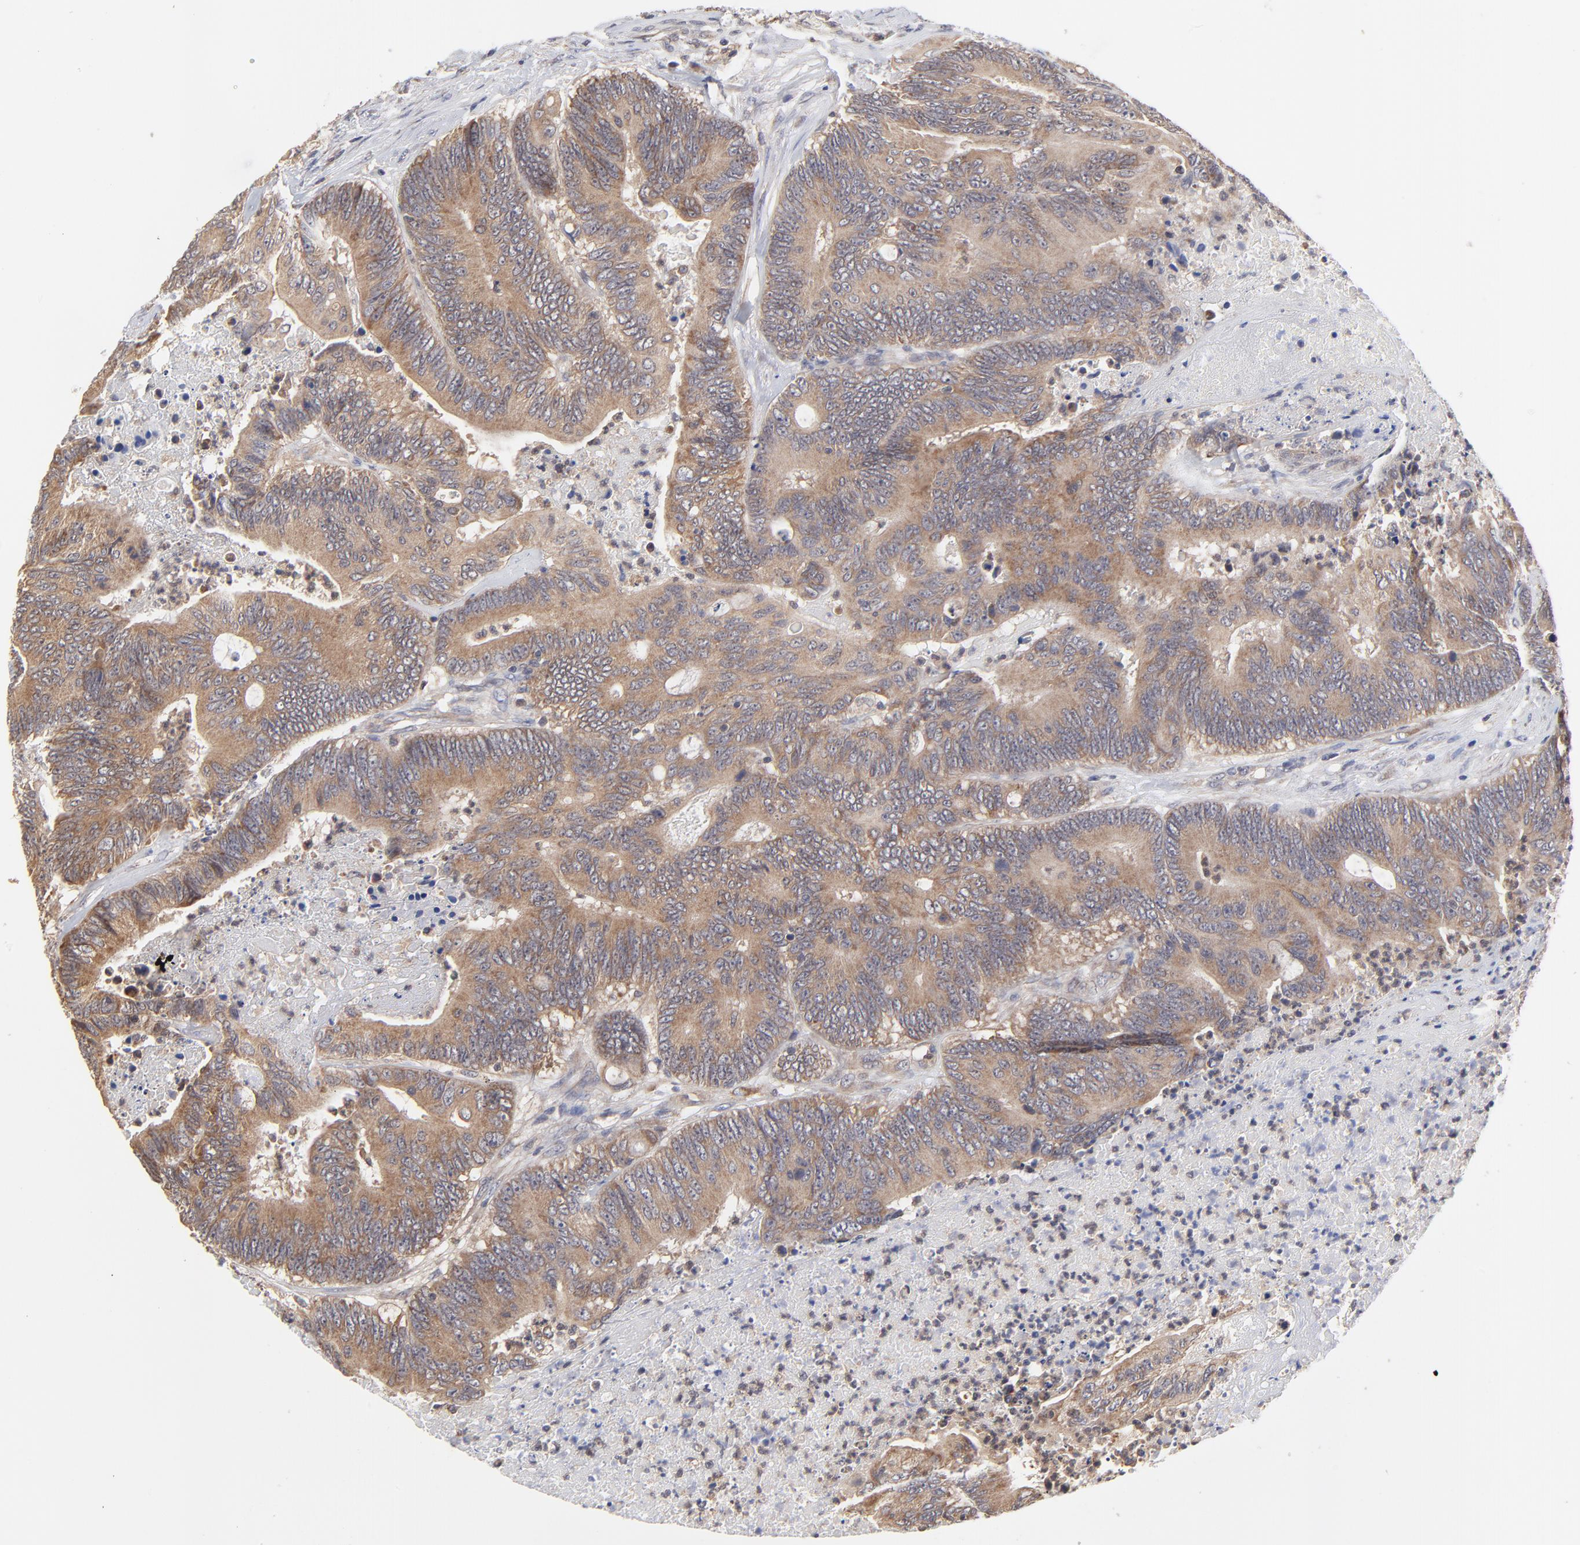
{"staining": {"intensity": "moderate", "quantity": ">75%", "location": "cytoplasmic/membranous"}, "tissue": "colorectal cancer", "cell_type": "Tumor cells", "image_type": "cancer", "snomed": [{"axis": "morphology", "description": "Adenocarcinoma, NOS"}, {"axis": "topography", "description": "Colon"}], "caption": "There is medium levels of moderate cytoplasmic/membranous staining in tumor cells of adenocarcinoma (colorectal), as demonstrated by immunohistochemical staining (brown color).", "gene": "PCMT1", "patient": {"sex": "male", "age": 65}}